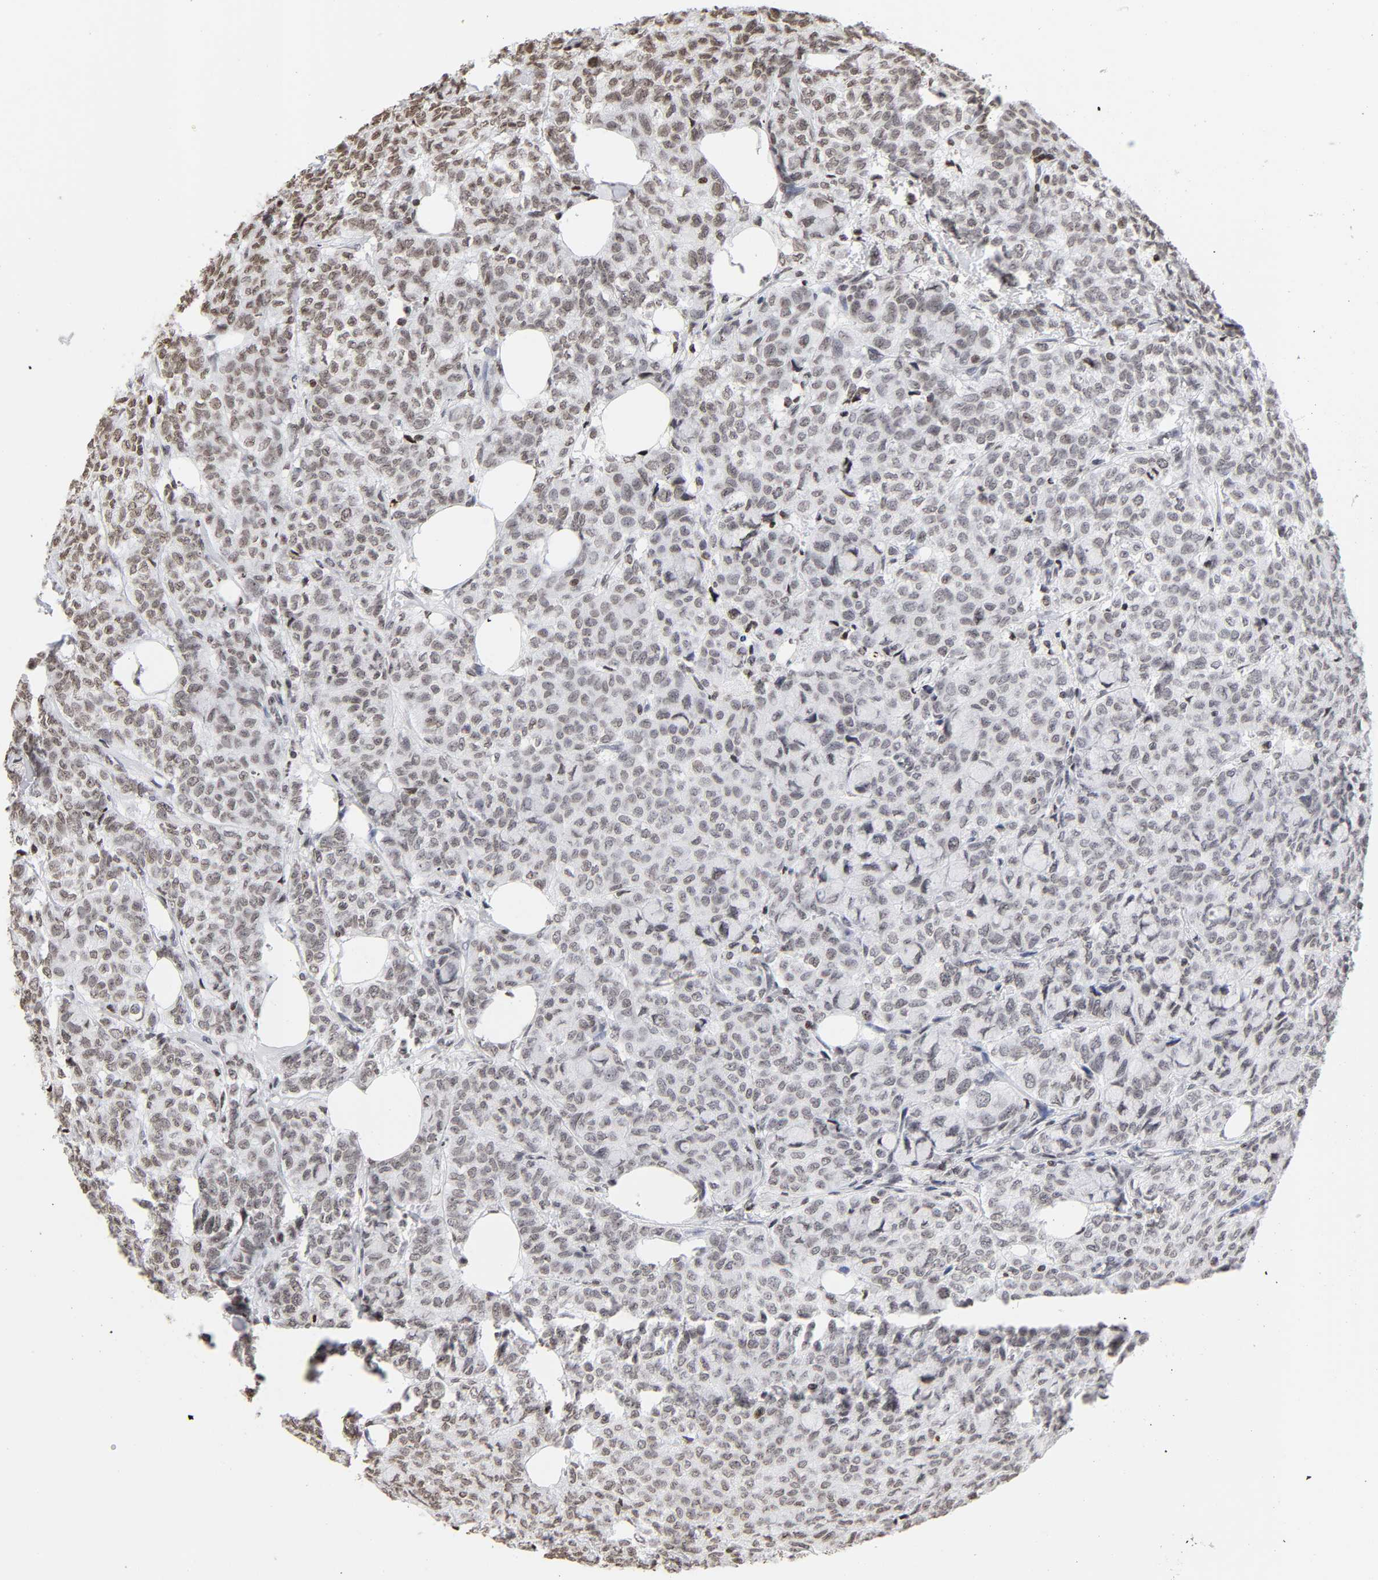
{"staining": {"intensity": "weak", "quantity": ">75%", "location": "nuclear"}, "tissue": "breast cancer", "cell_type": "Tumor cells", "image_type": "cancer", "snomed": [{"axis": "morphology", "description": "Lobular carcinoma"}, {"axis": "topography", "description": "Breast"}], "caption": "About >75% of tumor cells in human breast cancer display weak nuclear protein expression as visualized by brown immunohistochemical staining.", "gene": "H2AC12", "patient": {"sex": "female", "age": 60}}